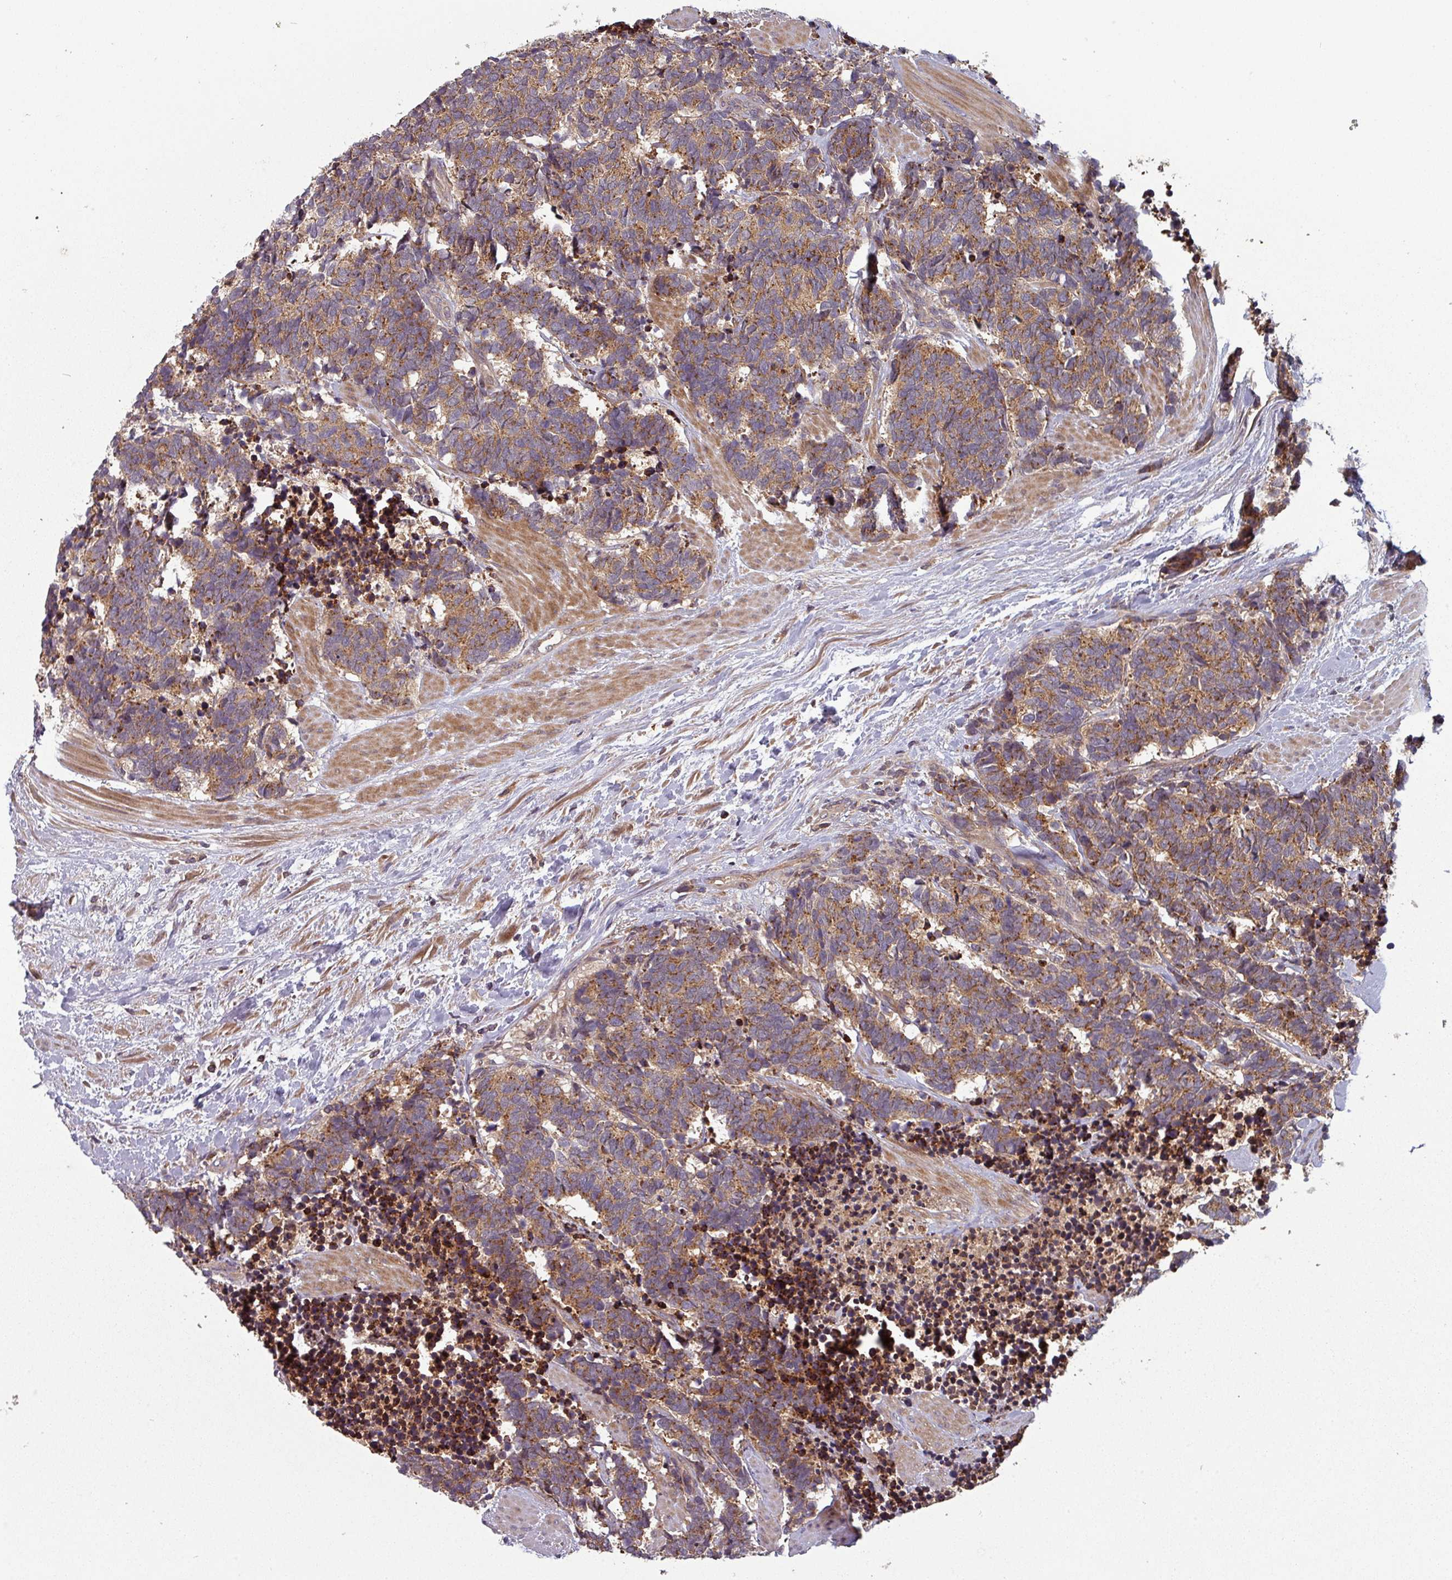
{"staining": {"intensity": "moderate", "quantity": ">75%", "location": "cytoplasmic/membranous"}, "tissue": "carcinoid", "cell_type": "Tumor cells", "image_type": "cancer", "snomed": [{"axis": "morphology", "description": "Carcinoma, NOS"}, {"axis": "morphology", "description": "Carcinoid, malignant, NOS"}, {"axis": "topography", "description": "Prostate"}], "caption": "Immunohistochemistry (IHC) histopathology image of carcinoid stained for a protein (brown), which shows medium levels of moderate cytoplasmic/membranous positivity in approximately >75% of tumor cells.", "gene": "GSKIP", "patient": {"sex": "male", "age": 57}}